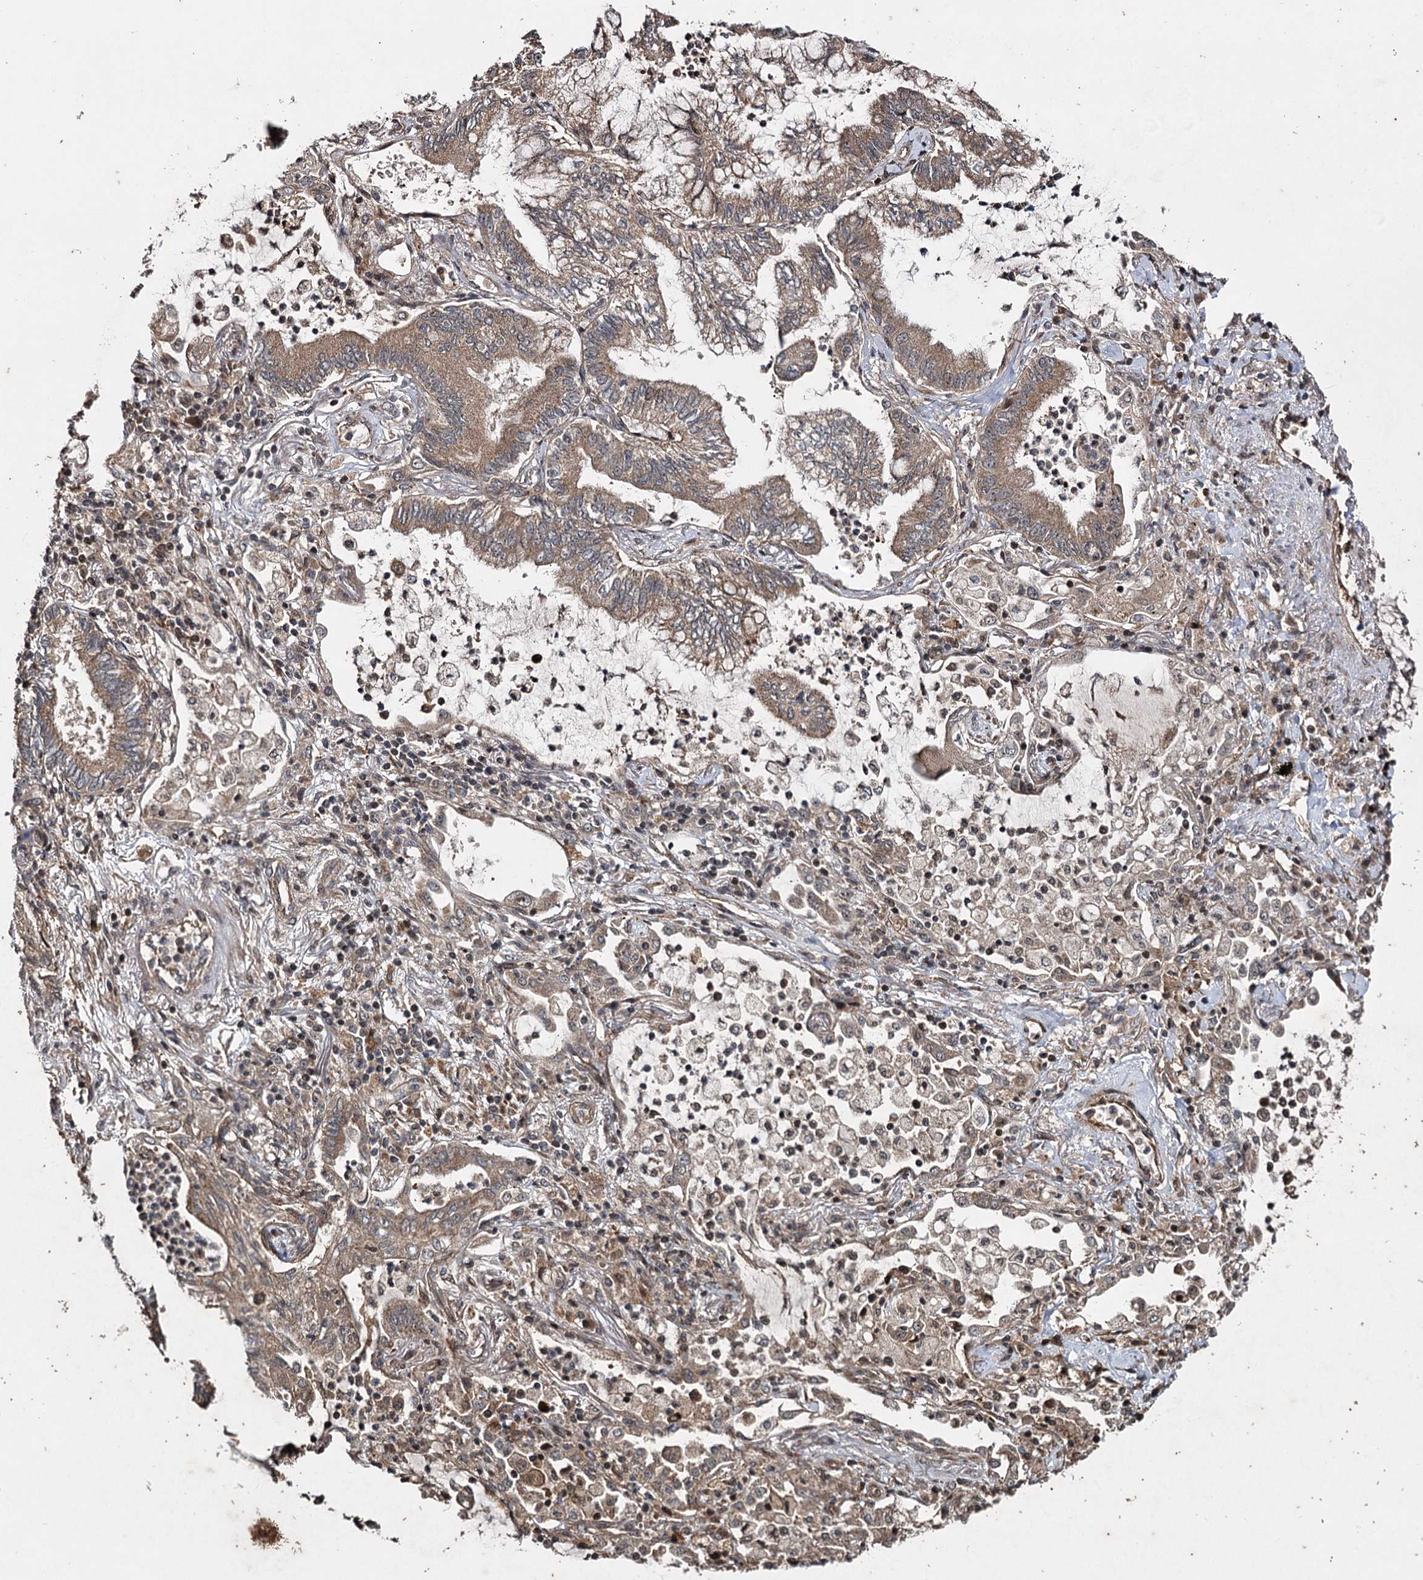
{"staining": {"intensity": "moderate", "quantity": ">75%", "location": "cytoplasmic/membranous"}, "tissue": "lung cancer", "cell_type": "Tumor cells", "image_type": "cancer", "snomed": [{"axis": "morphology", "description": "Adenocarcinoma, NOS"}, {"axis": "topography", "description": "Lung"}], "caption": "A micrograph of human lung cancer stained for a protein demonstrates moderate cytoplasmic/membranous brown staining in tumor cells. (Brightfield microscopy of DAB IHC at high magnification).", "gene": "INSIG2", "patient": {"sex": "female", "age": 70}}